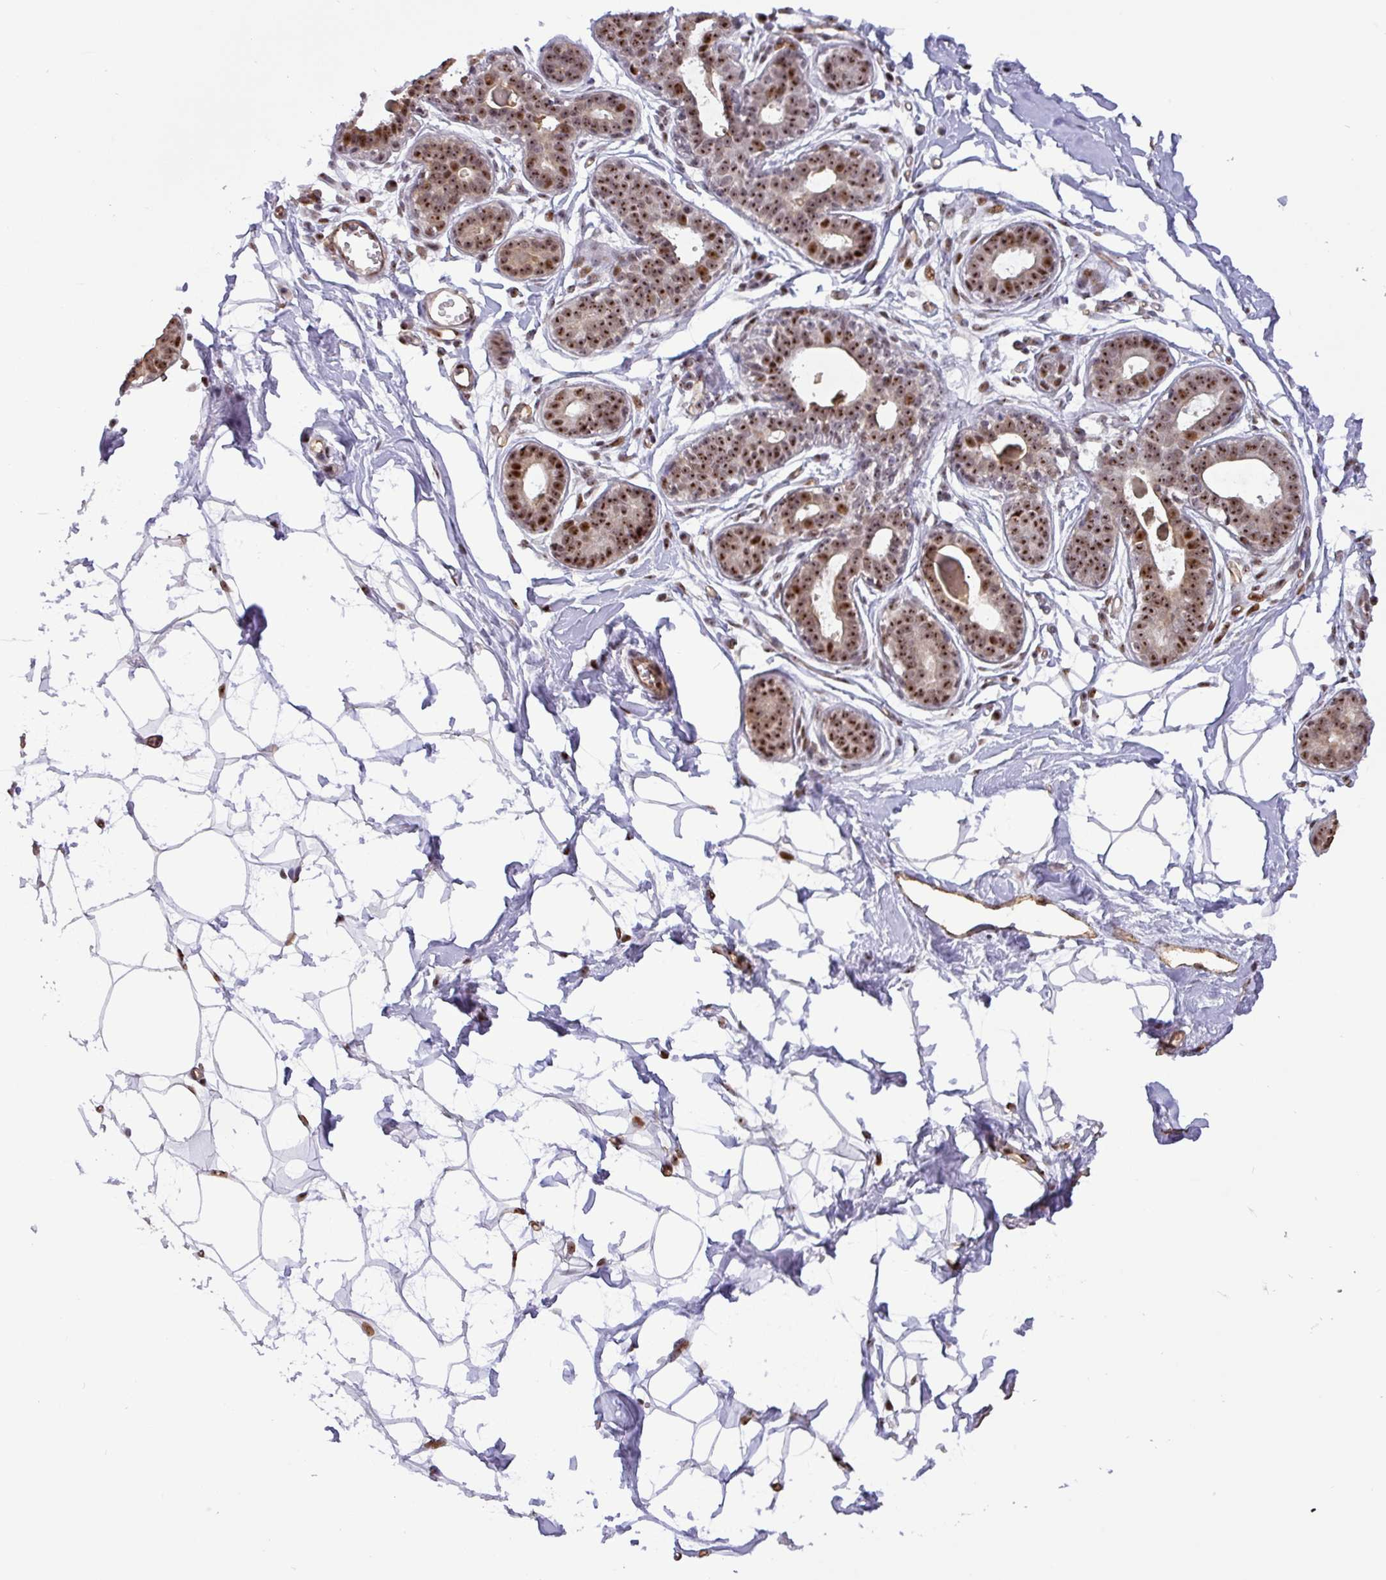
{"staining": {"intensity": "moderate", "quantity": "<25%", "location": "nuclear"}, "tissue": "breast", "cell_type": "Adipocytes", "image_type": "normal", "snomed": [{"axis": "morphology", "description": "Normal tissue, NOS"}, {"axis": "topography", "description": "Breast"}], "caption": "High-power microscopy captured an immunohistochemistry (IHC) micrograph of unremarkable breast, revealing moderate nuclear positivity in approximately <25% of adipocytes. (Brightfield microscopy of DAB IHC at high magnification).", "gene": "RRN3", "patient": {"sex": "female", "age": 45}}